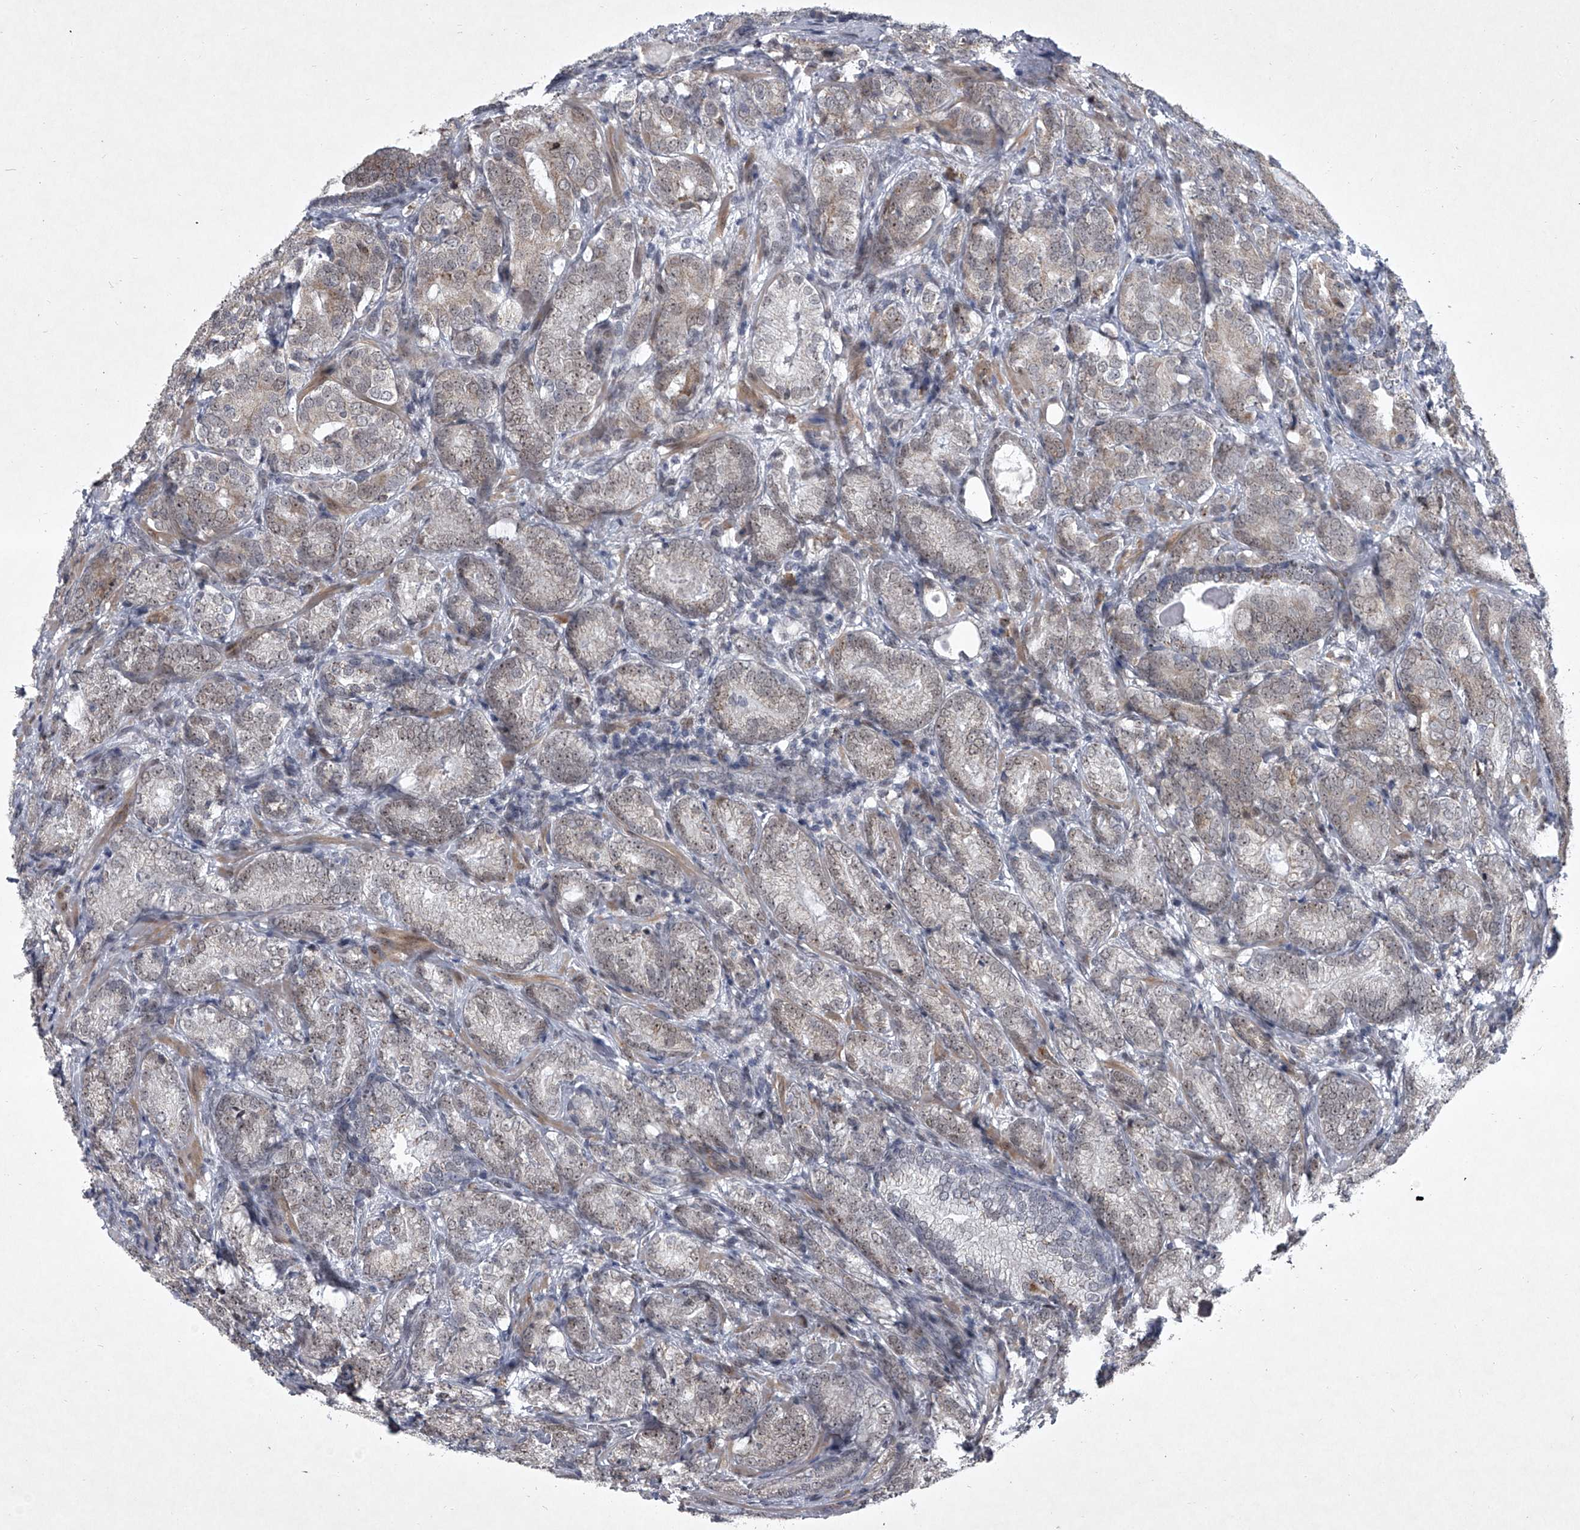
{"staining": {"intensity": "strong", "quantity": "<25%", "location": "cytoplasmic/membranous"}, "tissue": "prostate cancer", "cell_type": "Tumor cells", "image_type": "cancer", "snomed": [{"axis": "morphology", "description": "Adenocarcinoma, High grade"}, {"axis": "topography", "description": "Prostate"}], "caption": "Human prostate cancer stained with a protein marker demonstrates strong staining in tumor cells.", "gene": "MLLT1", "patient": {"sex": "male", "age": 66}}